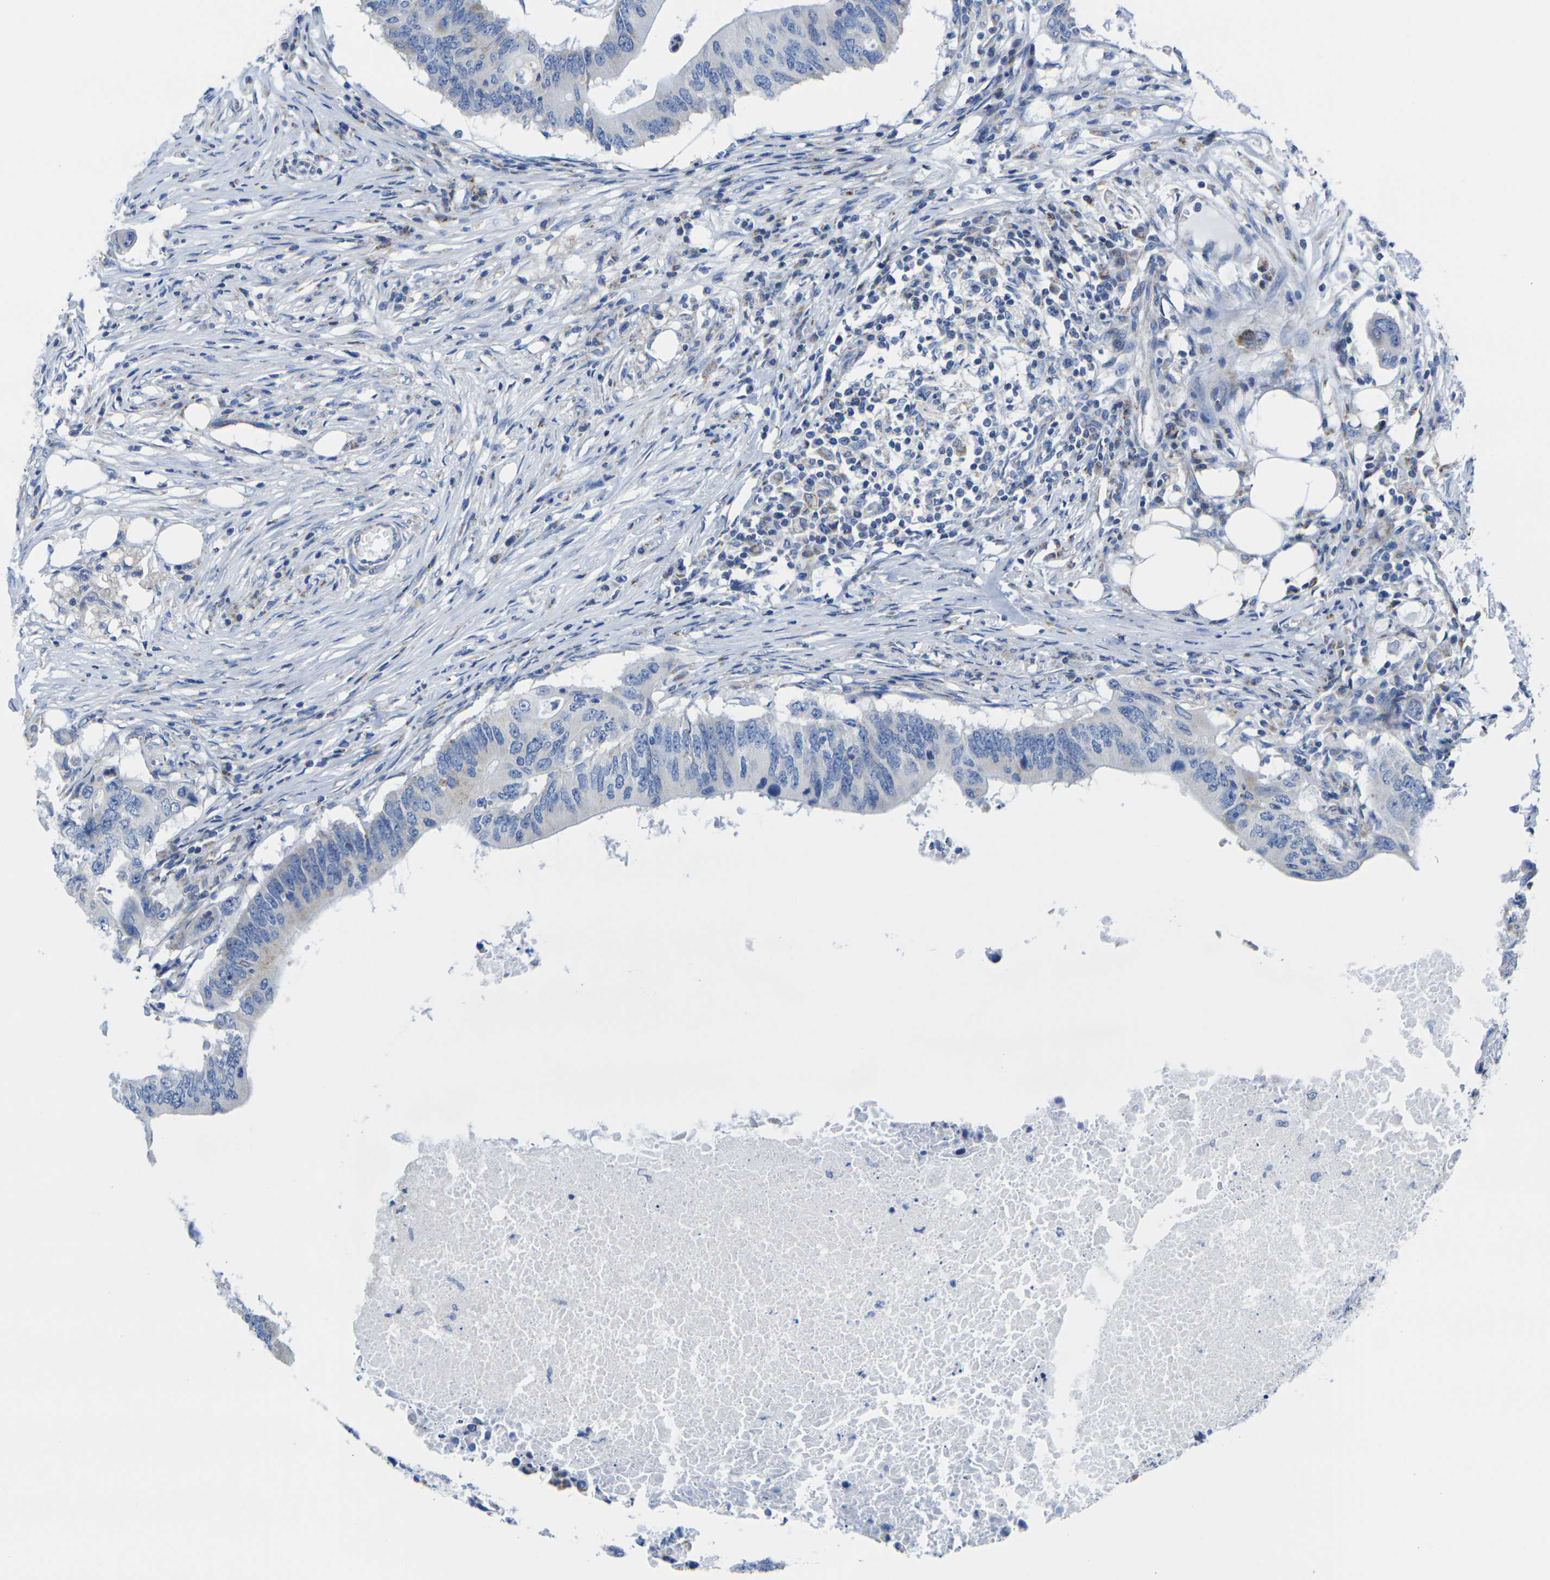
{"staining": {"intensity": "negative", "quantity": "none", "location": "none"}, "tissue": "colorectal cancer", "cell_type": "Tumor cells", "image_type": "cancer", "snomed": [{"axis": "morphology", "description": "Adenocarcinoma, NOS"}, {"axis": "topography", "description": "Colon"}], "caption": "Human colorectal adenocarcinoma stained for a protein using immunohistochemistry demonstrates no positivity in tumor cells.", "gene": "TMEM204", "patient": {"sex": "male", "age": 71}}